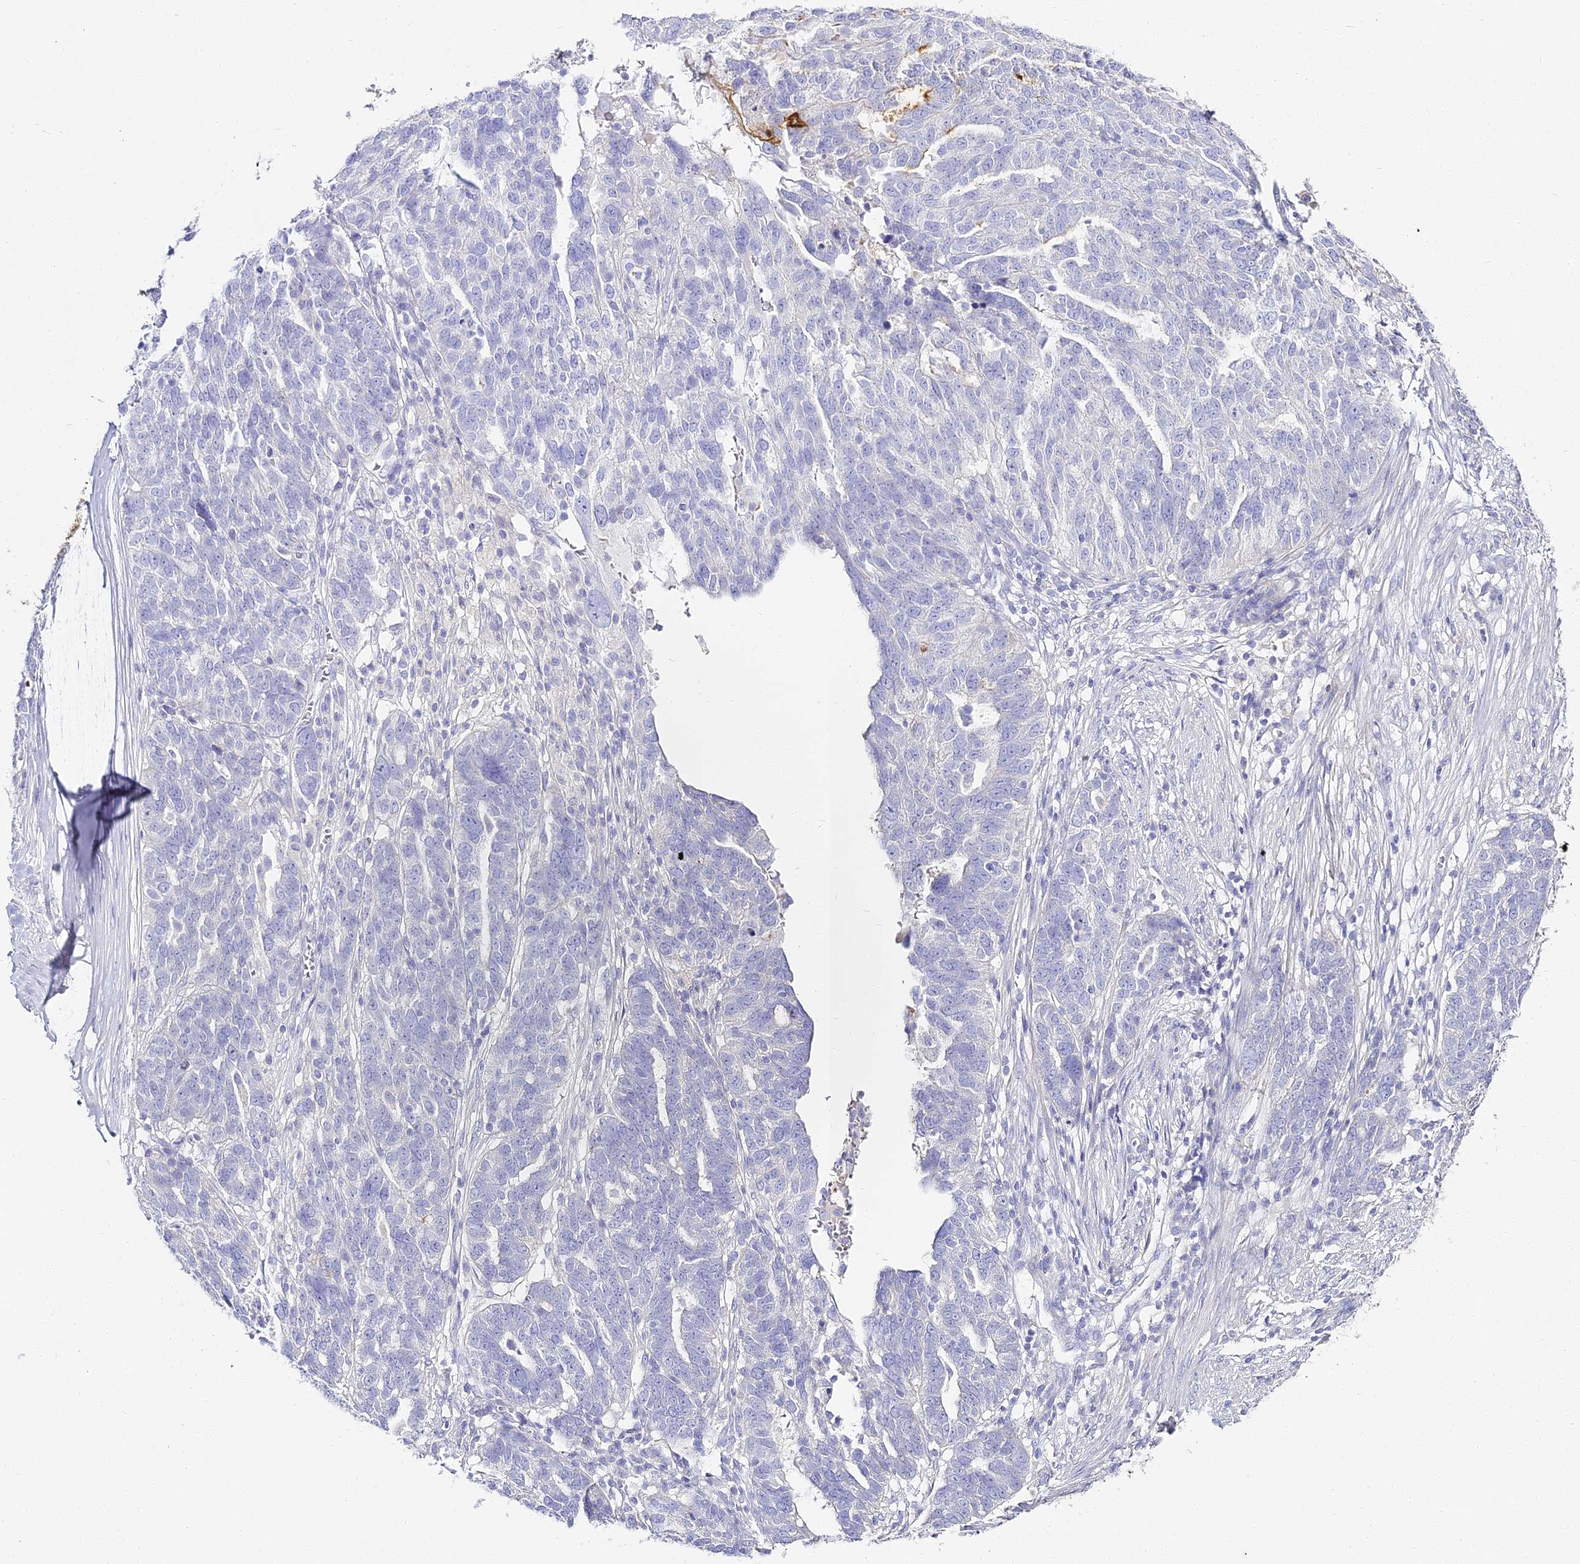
{"staining": {"intensity": "negative", "quantity": "none", "location": "none"}, "tissue": "ovarian cancer", "cell_type": "Tumor cells", "image_type": "cancer", "snomed": [{"axis": "morphology", "description": "Cystadenocarcinoma, serous, NOS"}, {"axis": "topography", "description": "Ovary"}], "caption": "IHC image of neoplastic tissue: serous cystadenocarcinoma (ovarian) stained with DAB (3,3'-diaminobenzidine) demonstrates no significant protein expression in tumor cells.", "gene": "ALPG", "patient": {"sex": "female", "age": 59}}